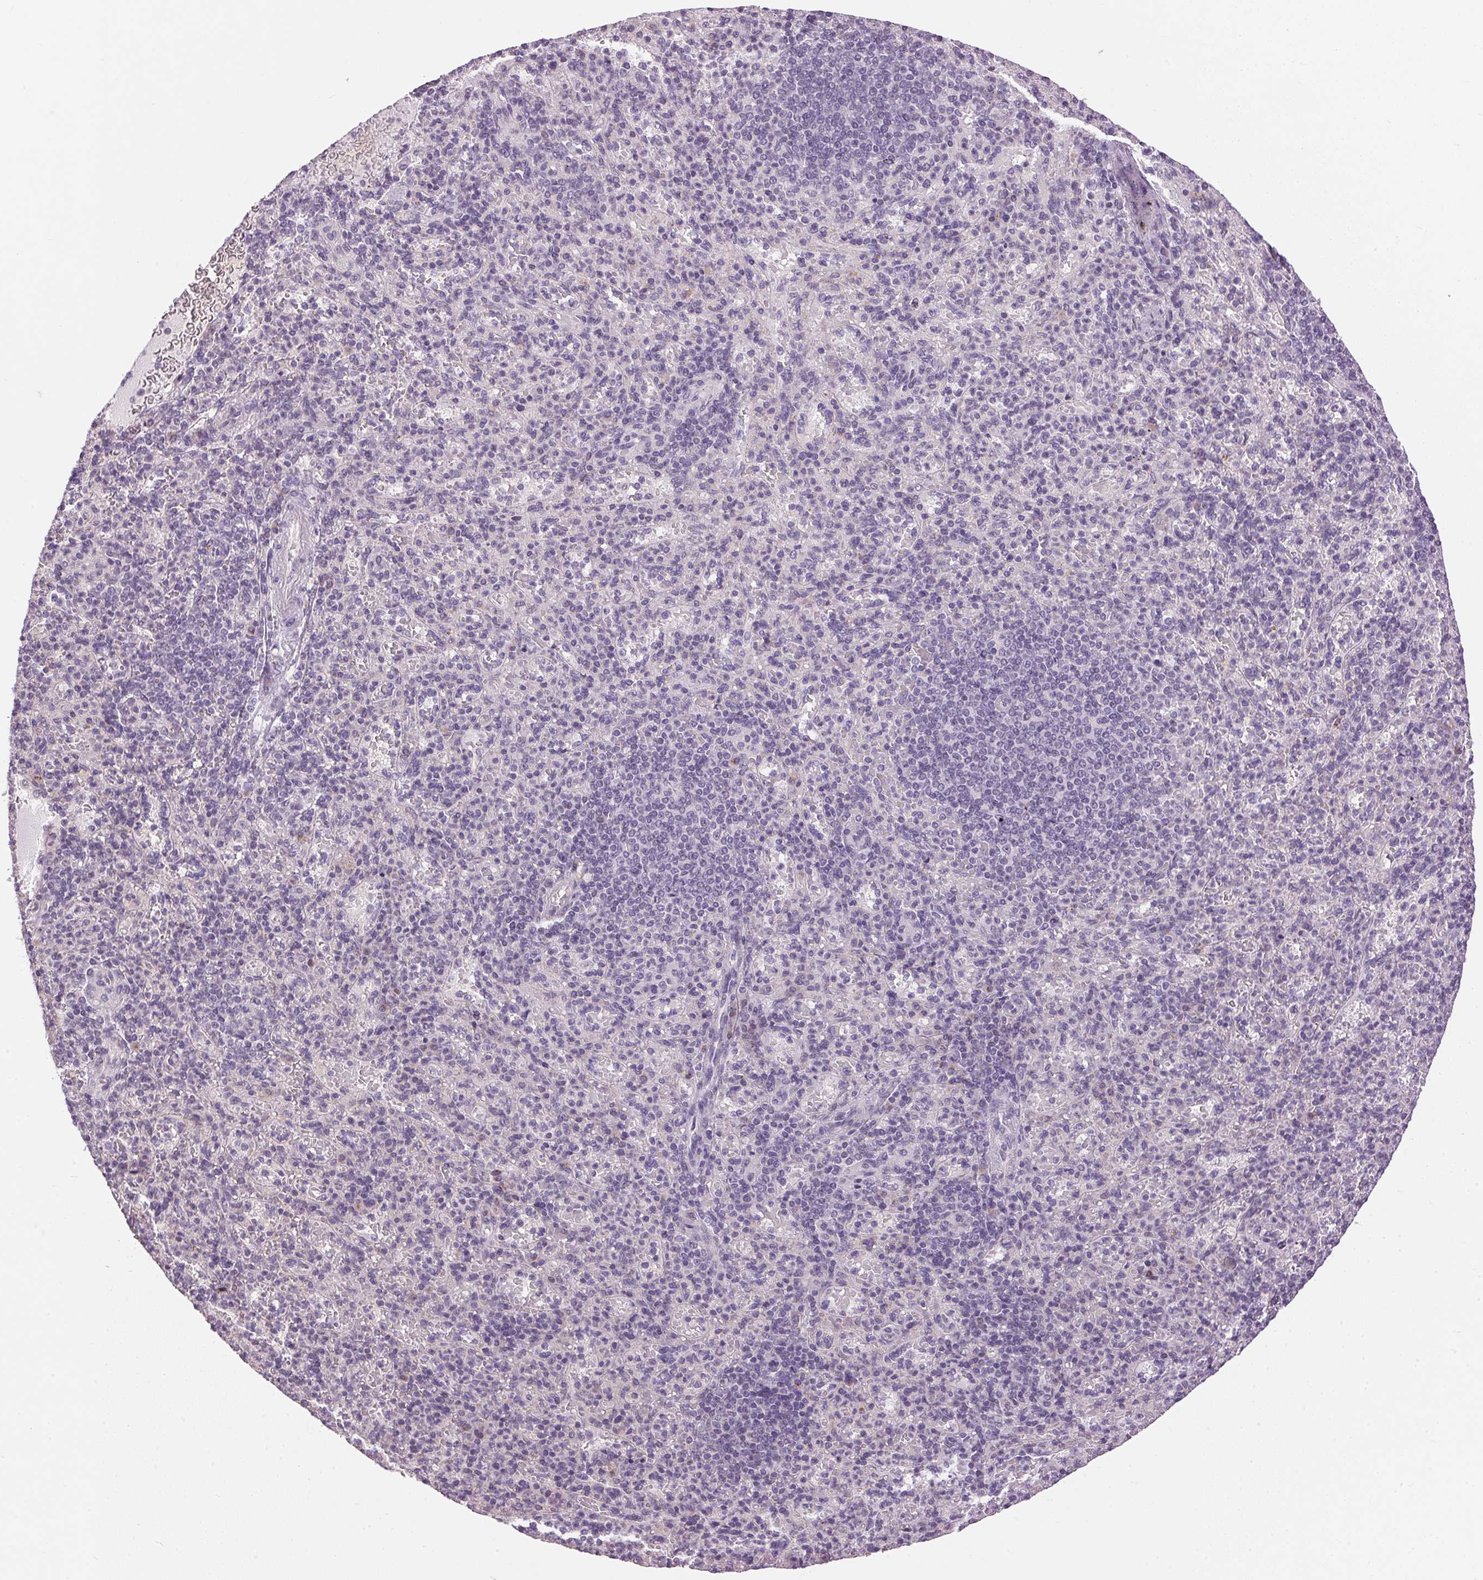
{"staining": {"intensity": "negative", "quantity": "none", "location": "none"}, "tissue": "spleen", "cell_type": "Cells in red pulp", "image_type": "normal", "snomed": [{"axis": "morphology", "description": "Normal tissue, NOS"}, {"axis": "topography", "description": "Spleen"}], "caption": "The micrograph displays no significant staining in cells in red pulp of spleen.", "gene": "GOLPH3", "patient": {"sex": "female", "age": 74}}